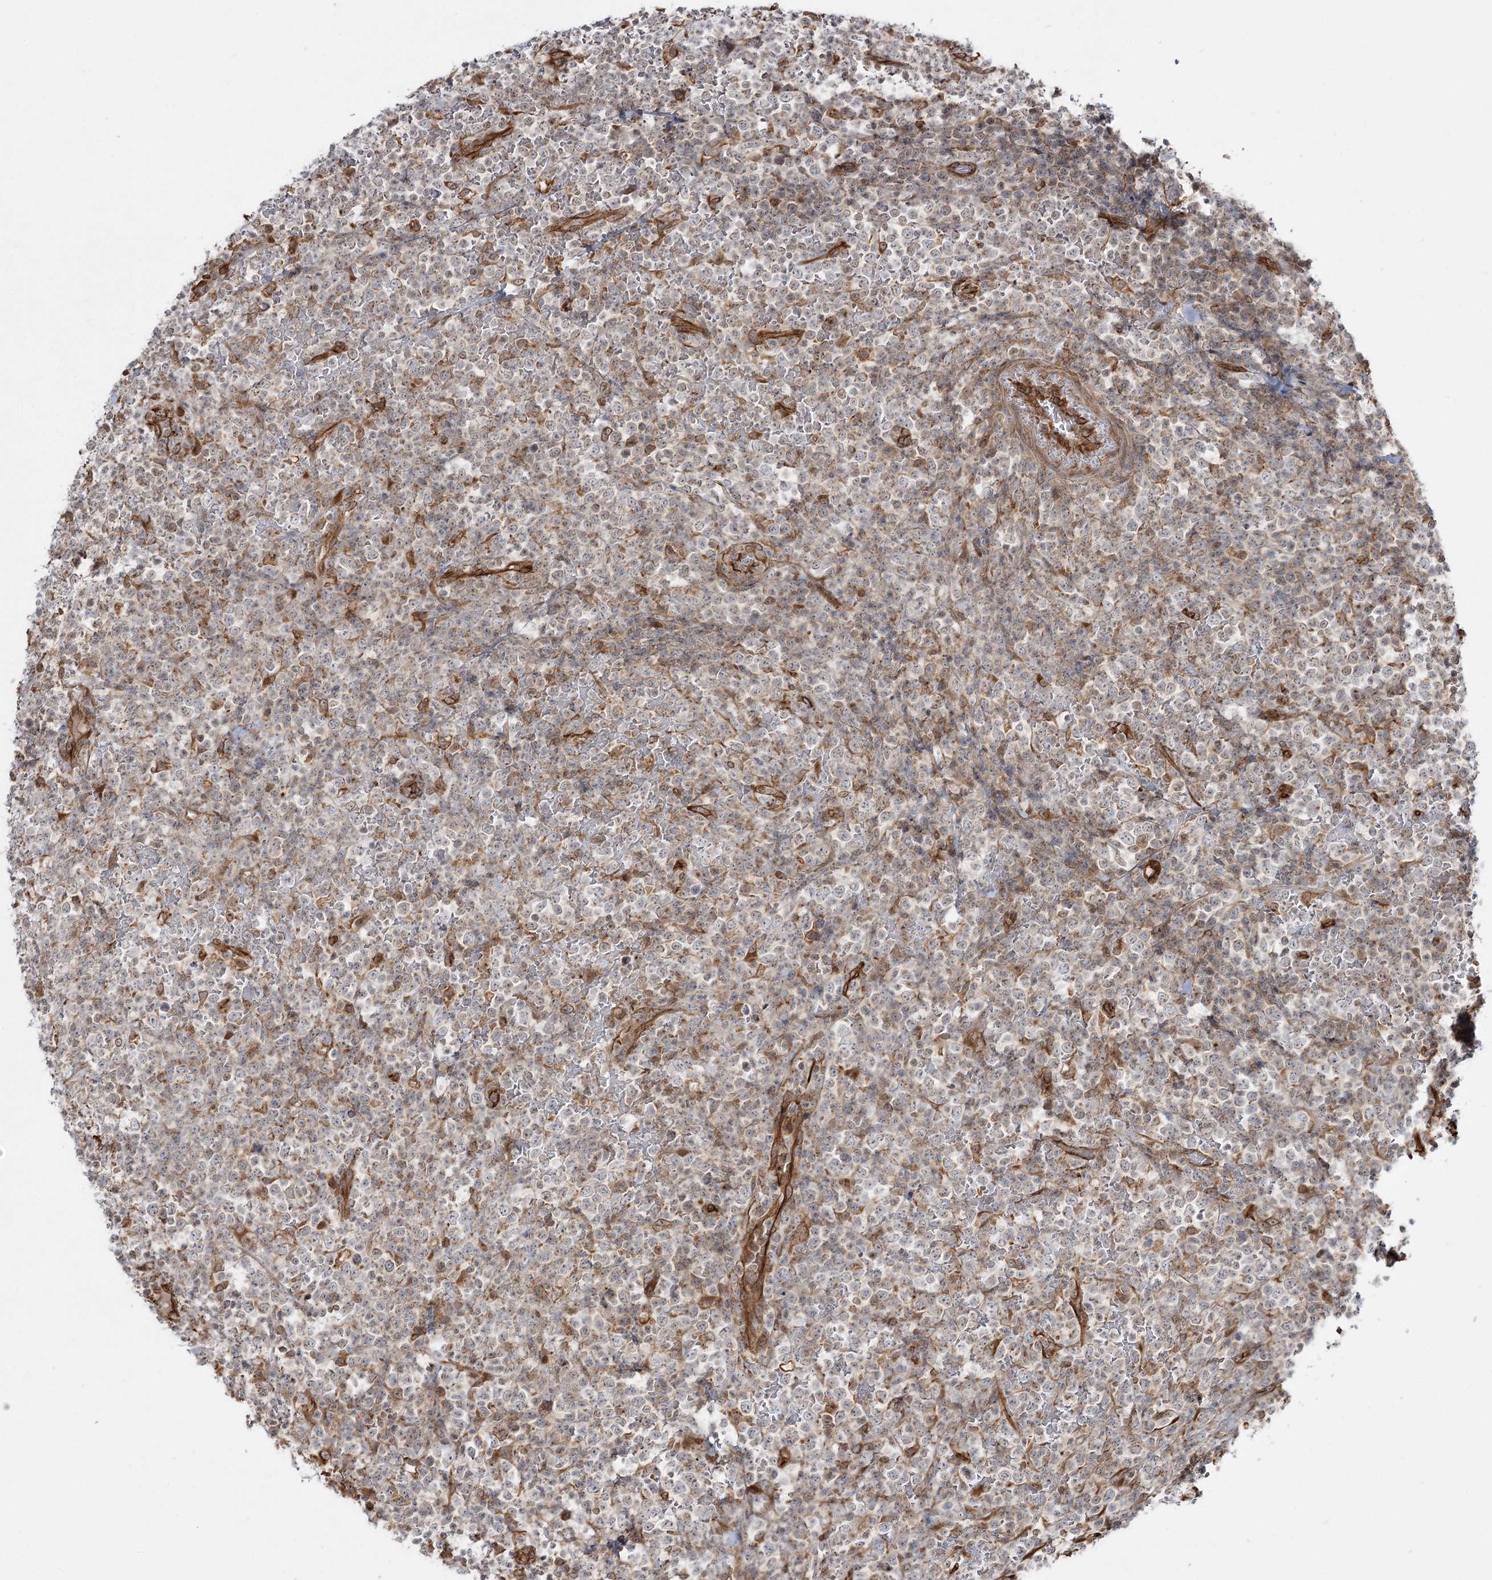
{"staining": {"intensity": "weak", "quantity": "25%-75%", "location": "cytoplasmic/membranous"}, "tissue": "lymphoma", "cell_type": "Tumor cells", "image_type": "cancer", "snomed": [{"axis": "morphology", "description": "Malignant lymphoma, non-Hodgkin's type, High grade"}, {"axis": "topography", "description": "Colon"}], "caption": "Protein analysis of high-grade malignant lymphoma, non-Hodgkin's type tissue demonstrates weak cytoplasmic/membranous expression in about 25%-75% of tumor cells. The protein of interest is stained brown, and the nuclei are stained in blue (DAB IHC with brightfield microscopy, high magnification).", "gene": "SH3BP5L", "patient": {"sex": "female", "age": 53}}